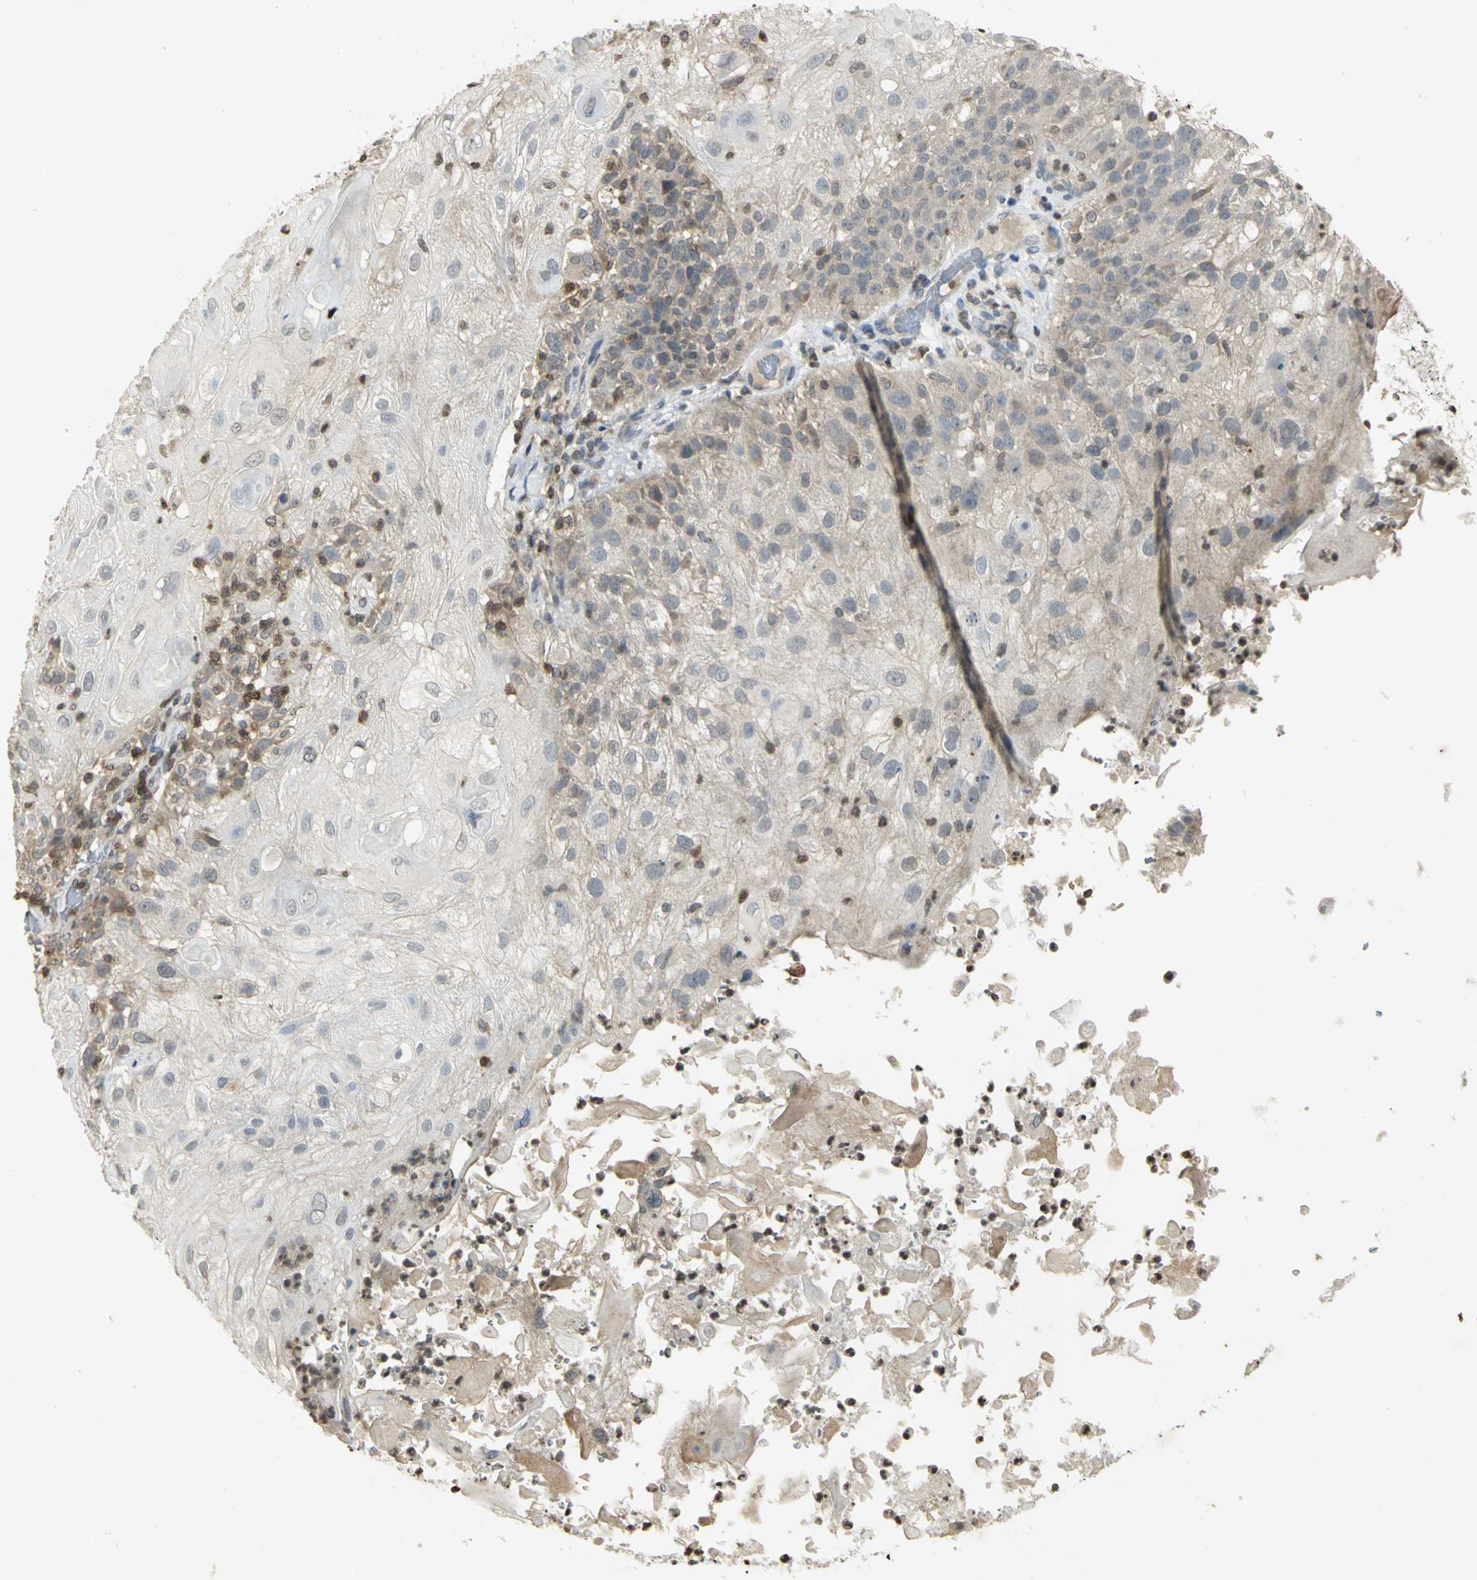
{"staining": {"intensity": "negative", "quantity": "none", "location": "none"}, "tissue": "skin cancer", "cell_type": "Tumor cells", "image_type": "cancer", "snomed": [{"axis": "morphology", "description": "Normal tissue, NOS"}, {"axis": "morphology", "description": "Squamous cell carcinoma, NOS"}, {"axis": "topography", "description": "Skin"}], "caption": "Tumor cells are negative for protein expression in human skin squamous cell carcinoma. Nuclei are stained in blue.", "gene": "IL16", "patient": {"sex": "female", "age": 83}}